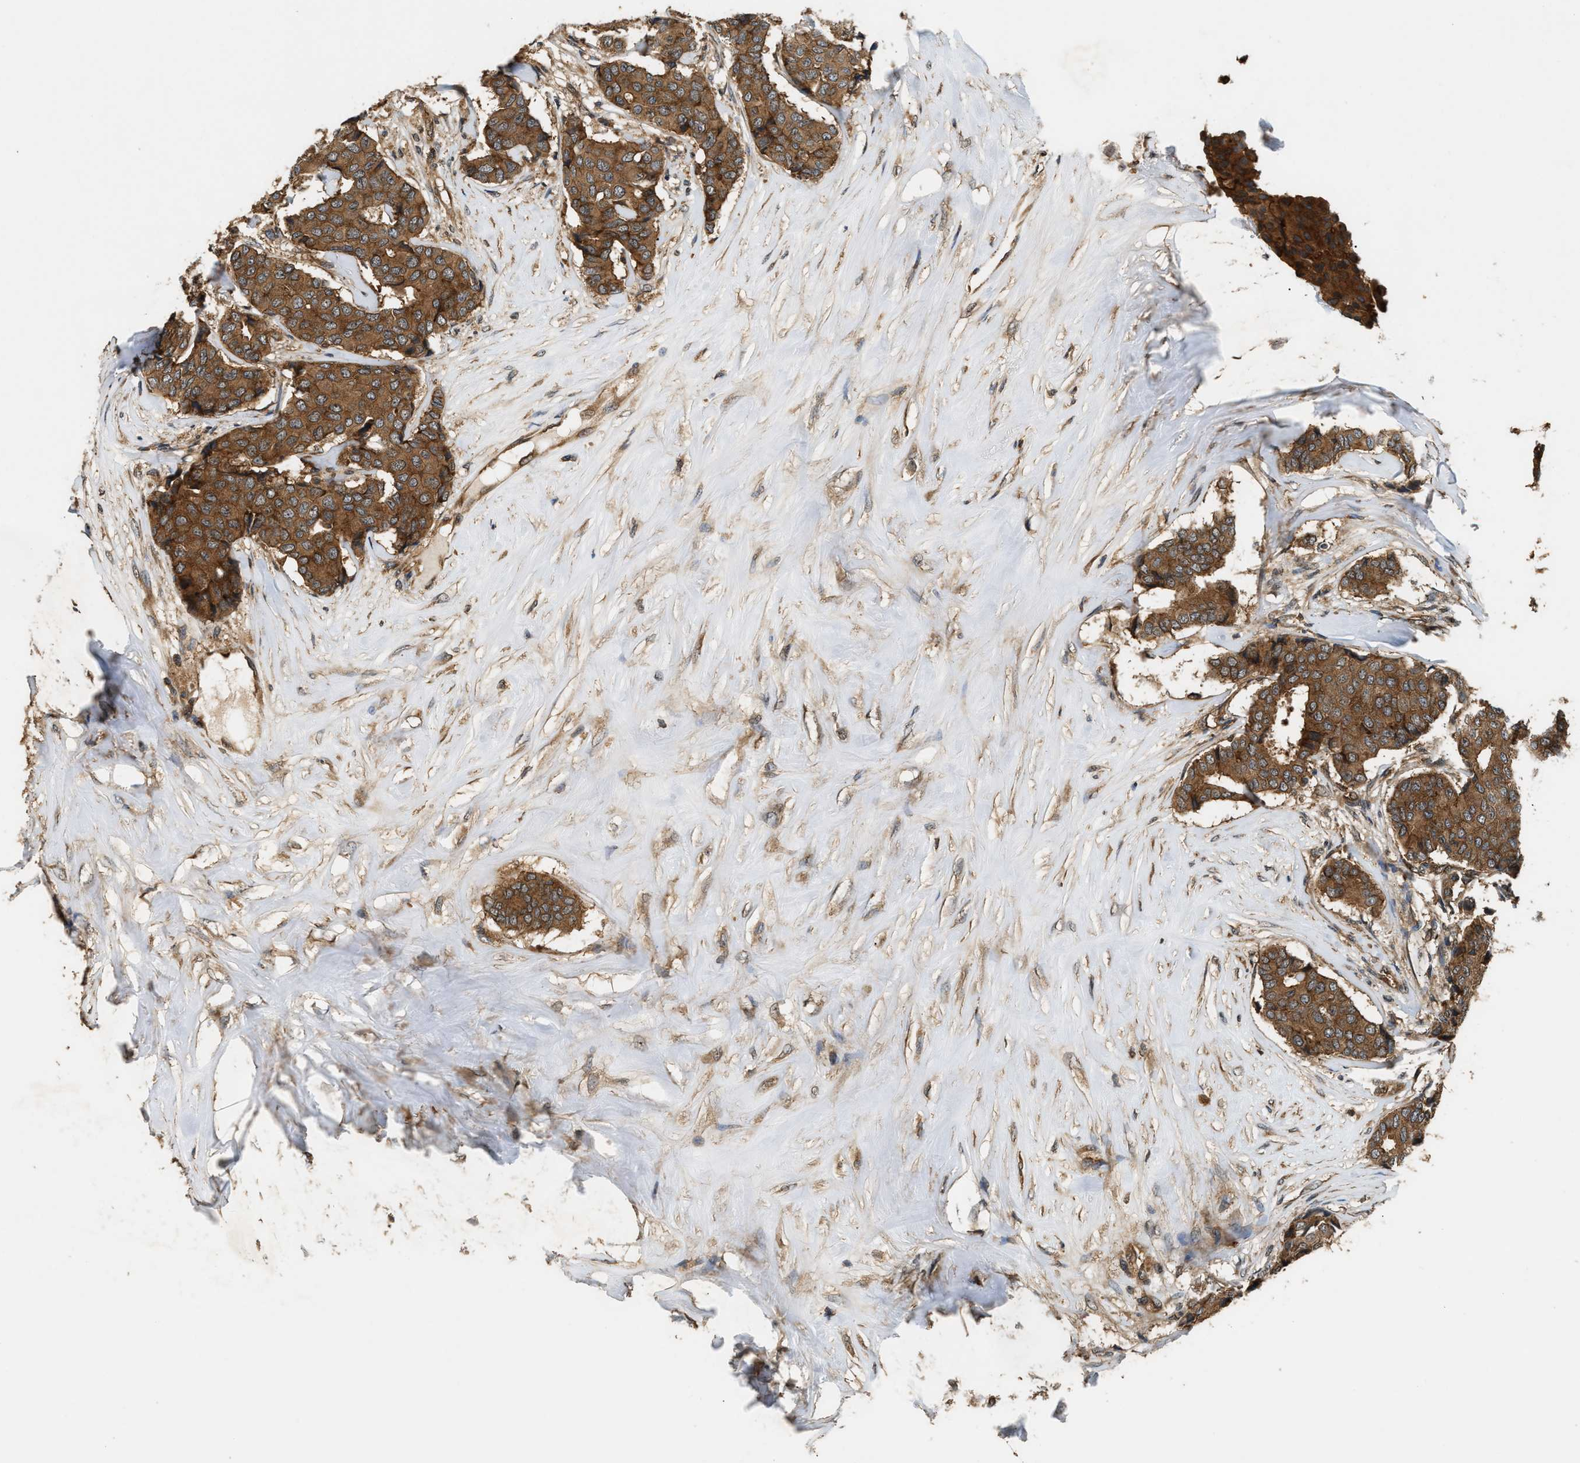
{"staining": {"intensity": "strong", "quantity": ">75%", "location": "cytoplasmic/membranous"}, "tissue": "breast cancer", "cell_type": "Tumor cells", "image_type": "cancer", "snomed": [{"axis": "morphology", "description": "Duct carcinoma"}, {"axis": "topography", "description": "Breast"}], "caption": "Invasive ductal carcinoma (breast) stained for a protein displays strong cytoplasmic/membranous positivity in tumor cells.", "gene": "DNAJC2", "patient": {"sex": "female", "age": 75}}